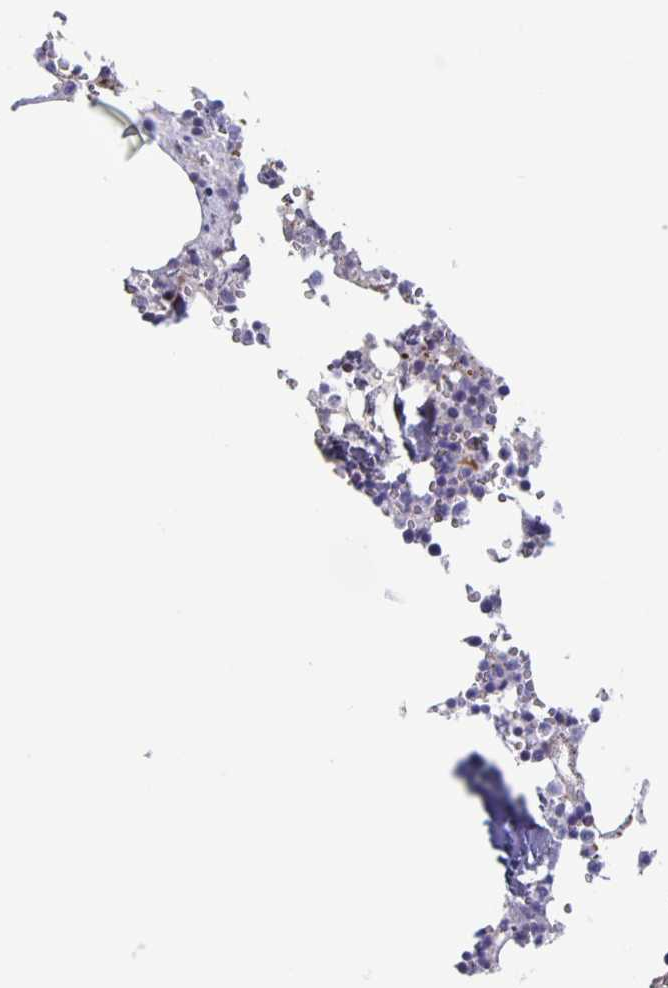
{"staining": {"intensity": "moderate", "quantity": "<25%", "location": "cytoplasmic/membranous"}, "tissue": "bone marrow", "cell_type": "Hematopoietic cells", "image_type": "normal", "snomed": [{"axis": "morphology", "description": "Normal tissue, NOS"}, {"axis": "topography", "description": "Bone marrow"}], "caption": "IHC of normal human bone marrow displays low levels of moderate cytoplasmic/membranous expression in approximately <25% of hematopoietic cells.", "gene": "FGA", "patient": {"sex": "male", "age": 54}}